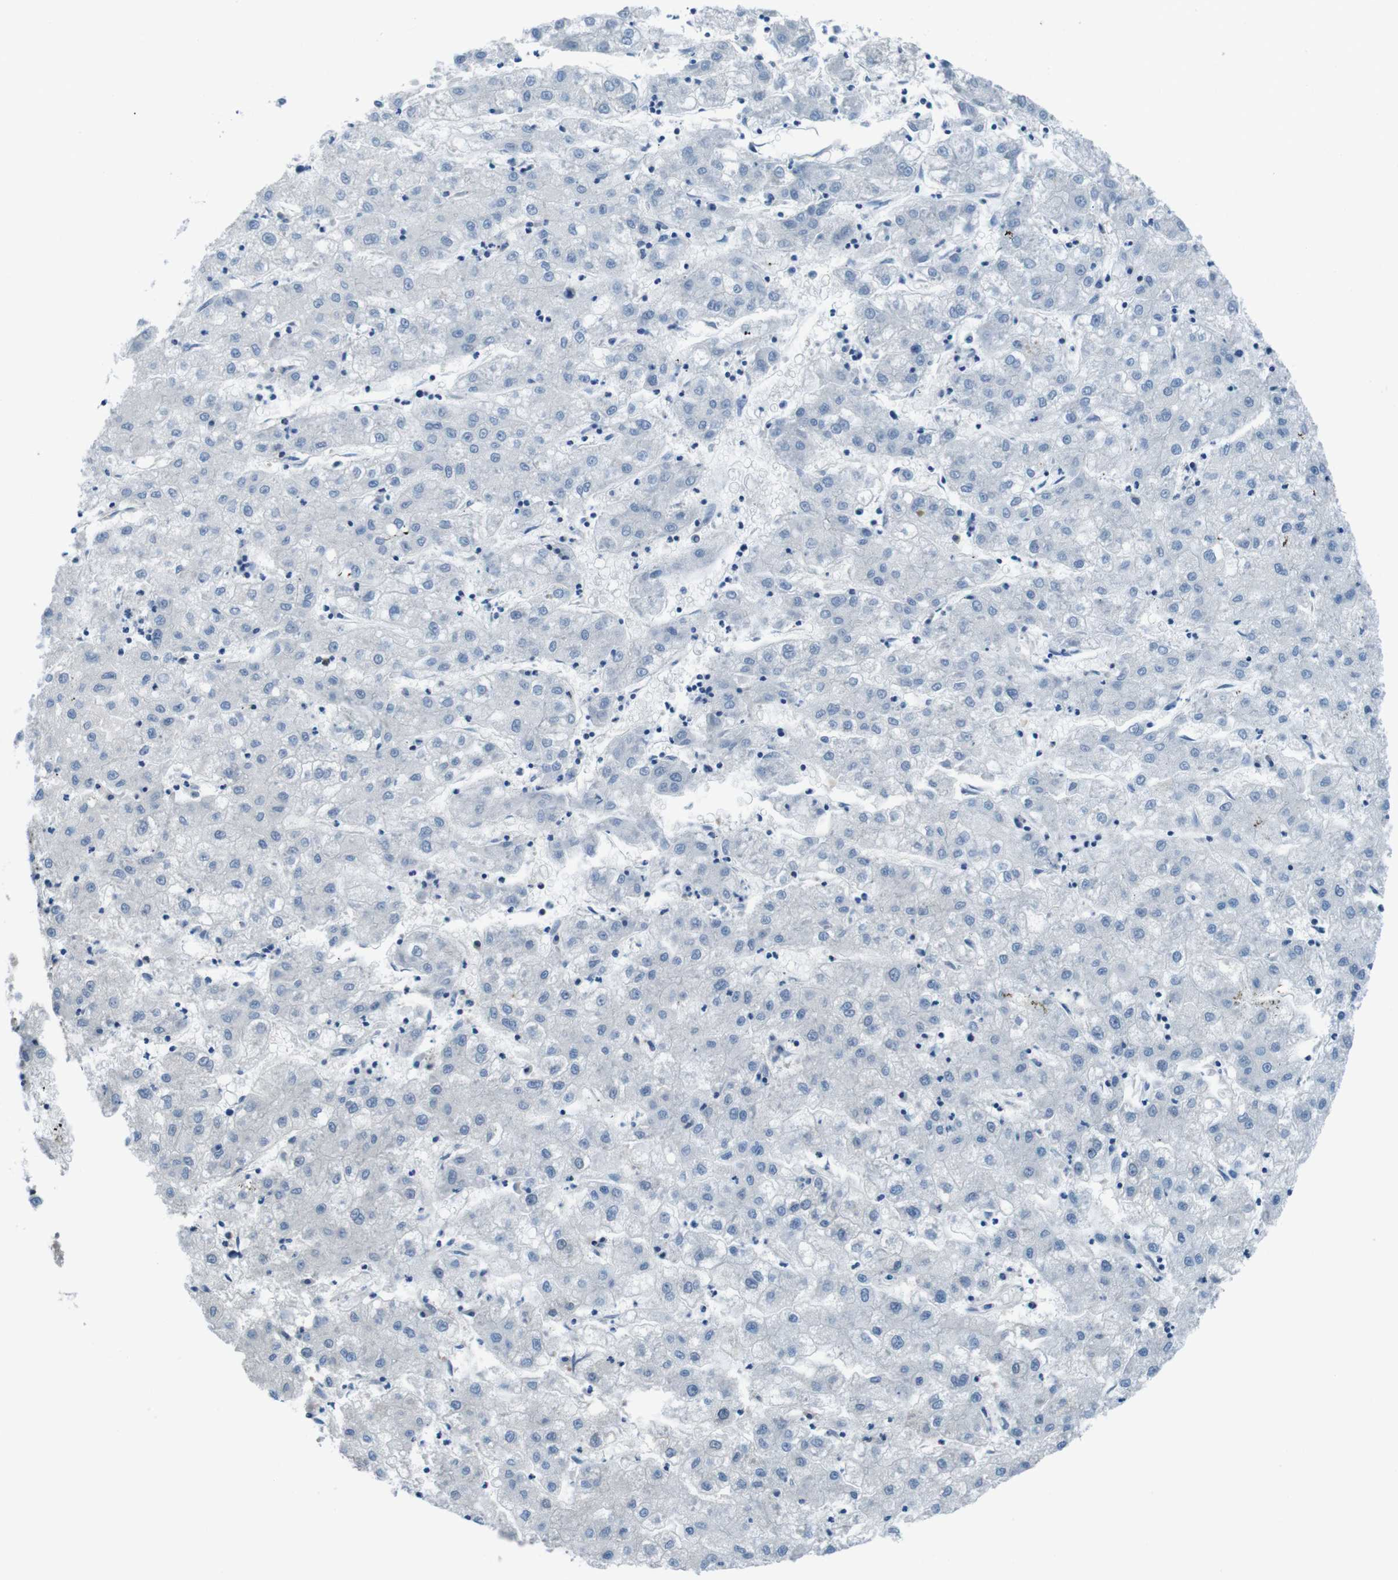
{"staining": {"intensity": "negative", "quantity": "none", "location": "none"}, "tissue": "liver cancer", "cell_type": "Tumor cells", "image_type": "cancer", "snomed": [{"axis": "morphology", "description": "Carcinoma, Hepatocellular, NOS"}, {"axis": "topography", "description": "Liver"}], "caption": "DAB immunohistochemical staining of human liver cancer (hepatocellular carcinoma) exhibits no significant positivity in tumor cells.", "gene": "NANOS2", "patient": {"sex": "male", "age": 72}}